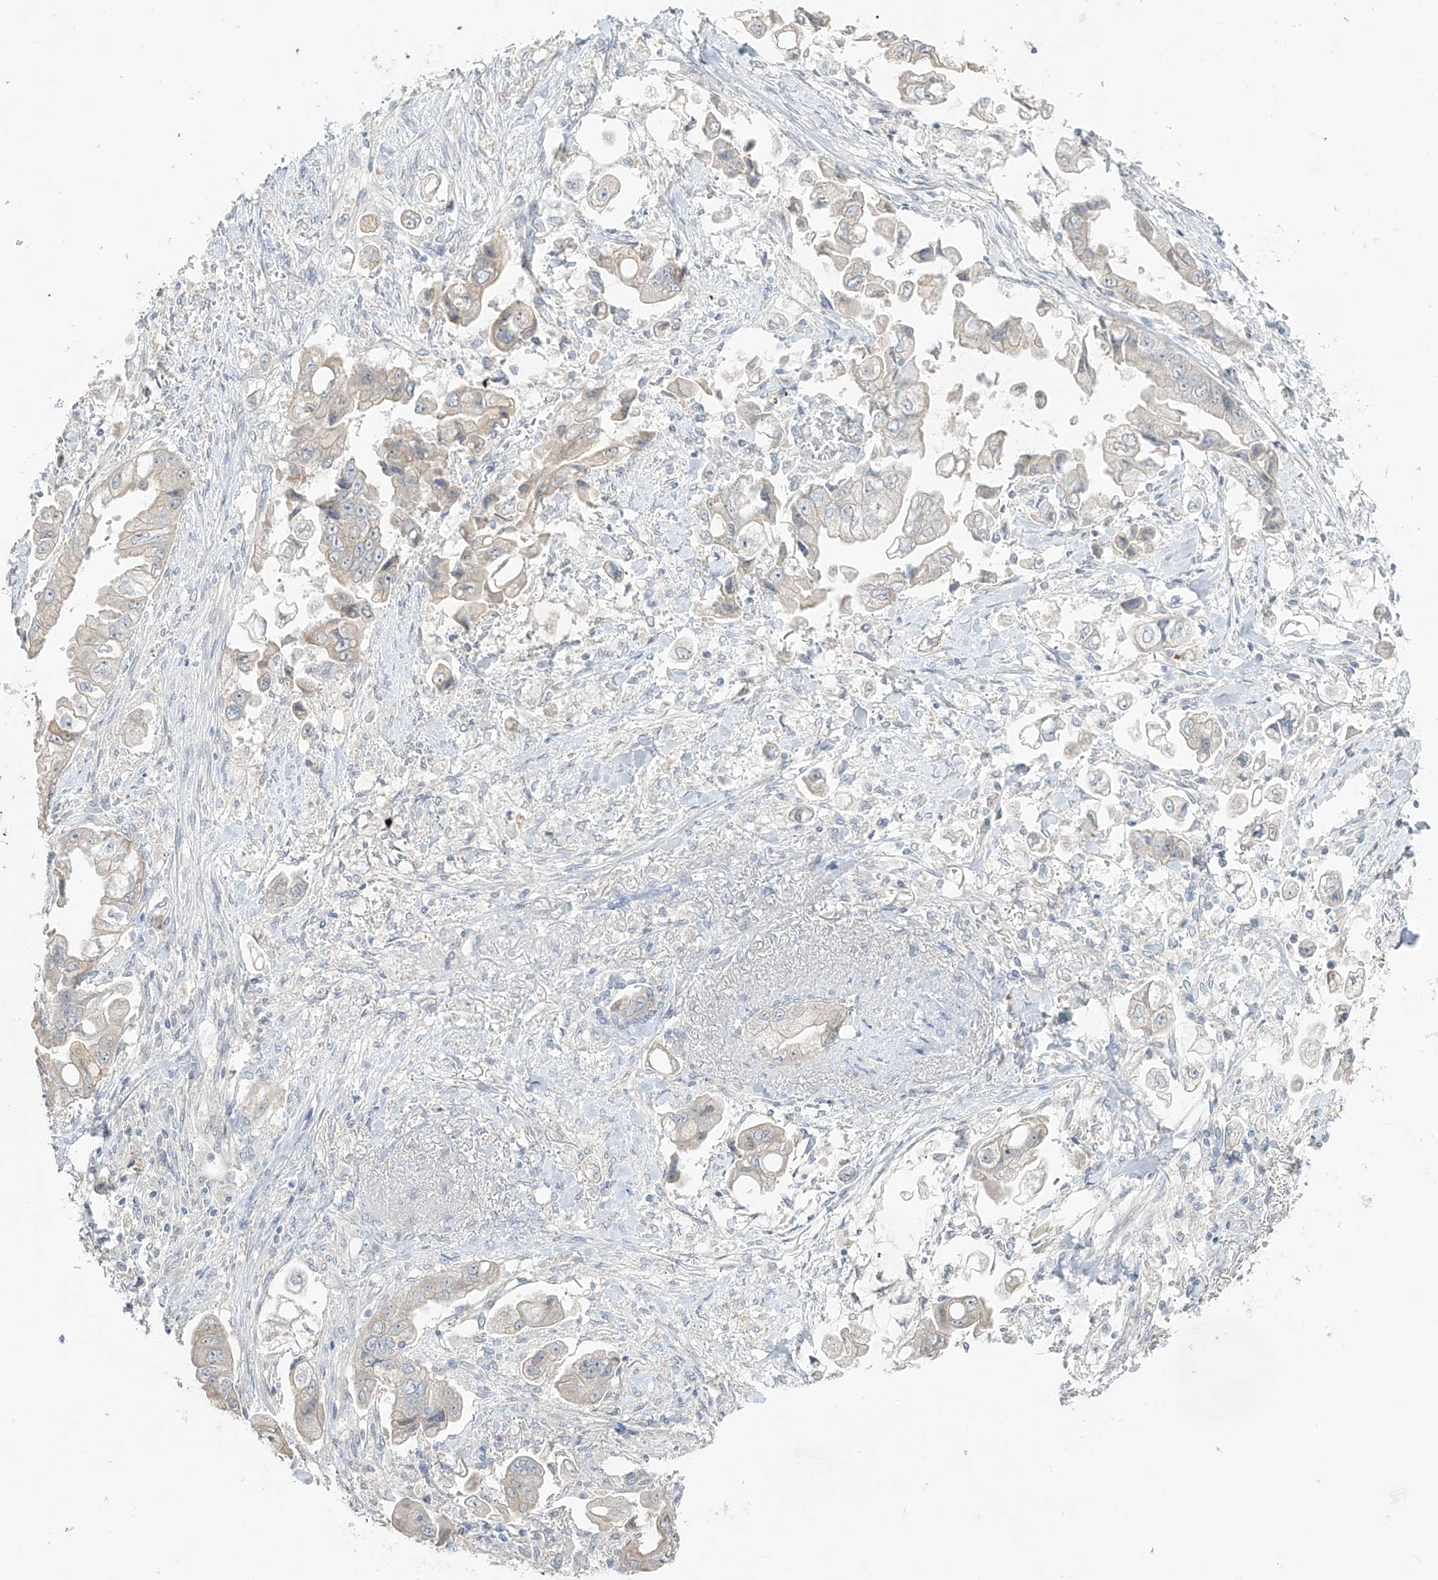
{"staining": {"intensity": "weak", "quantity": "<25%", "location": "cytoplasmic/membranous"}, "tissue": "stomach cancer", "cell_type": "Tumor cells", "image_type": "cancer", "snomed": [{"axis": "morphology", "description": "Adenocarcinoma, NOS"}, {"axis": "topography", "description": "Stomach"}], "caption": "Immunohistochemical staining of human stomach cancer (adenocarcinoma) displays no significant positivity in tumor cells.", "gene": "DCDC2", "patient": {"sex": "male", "age": 62}}